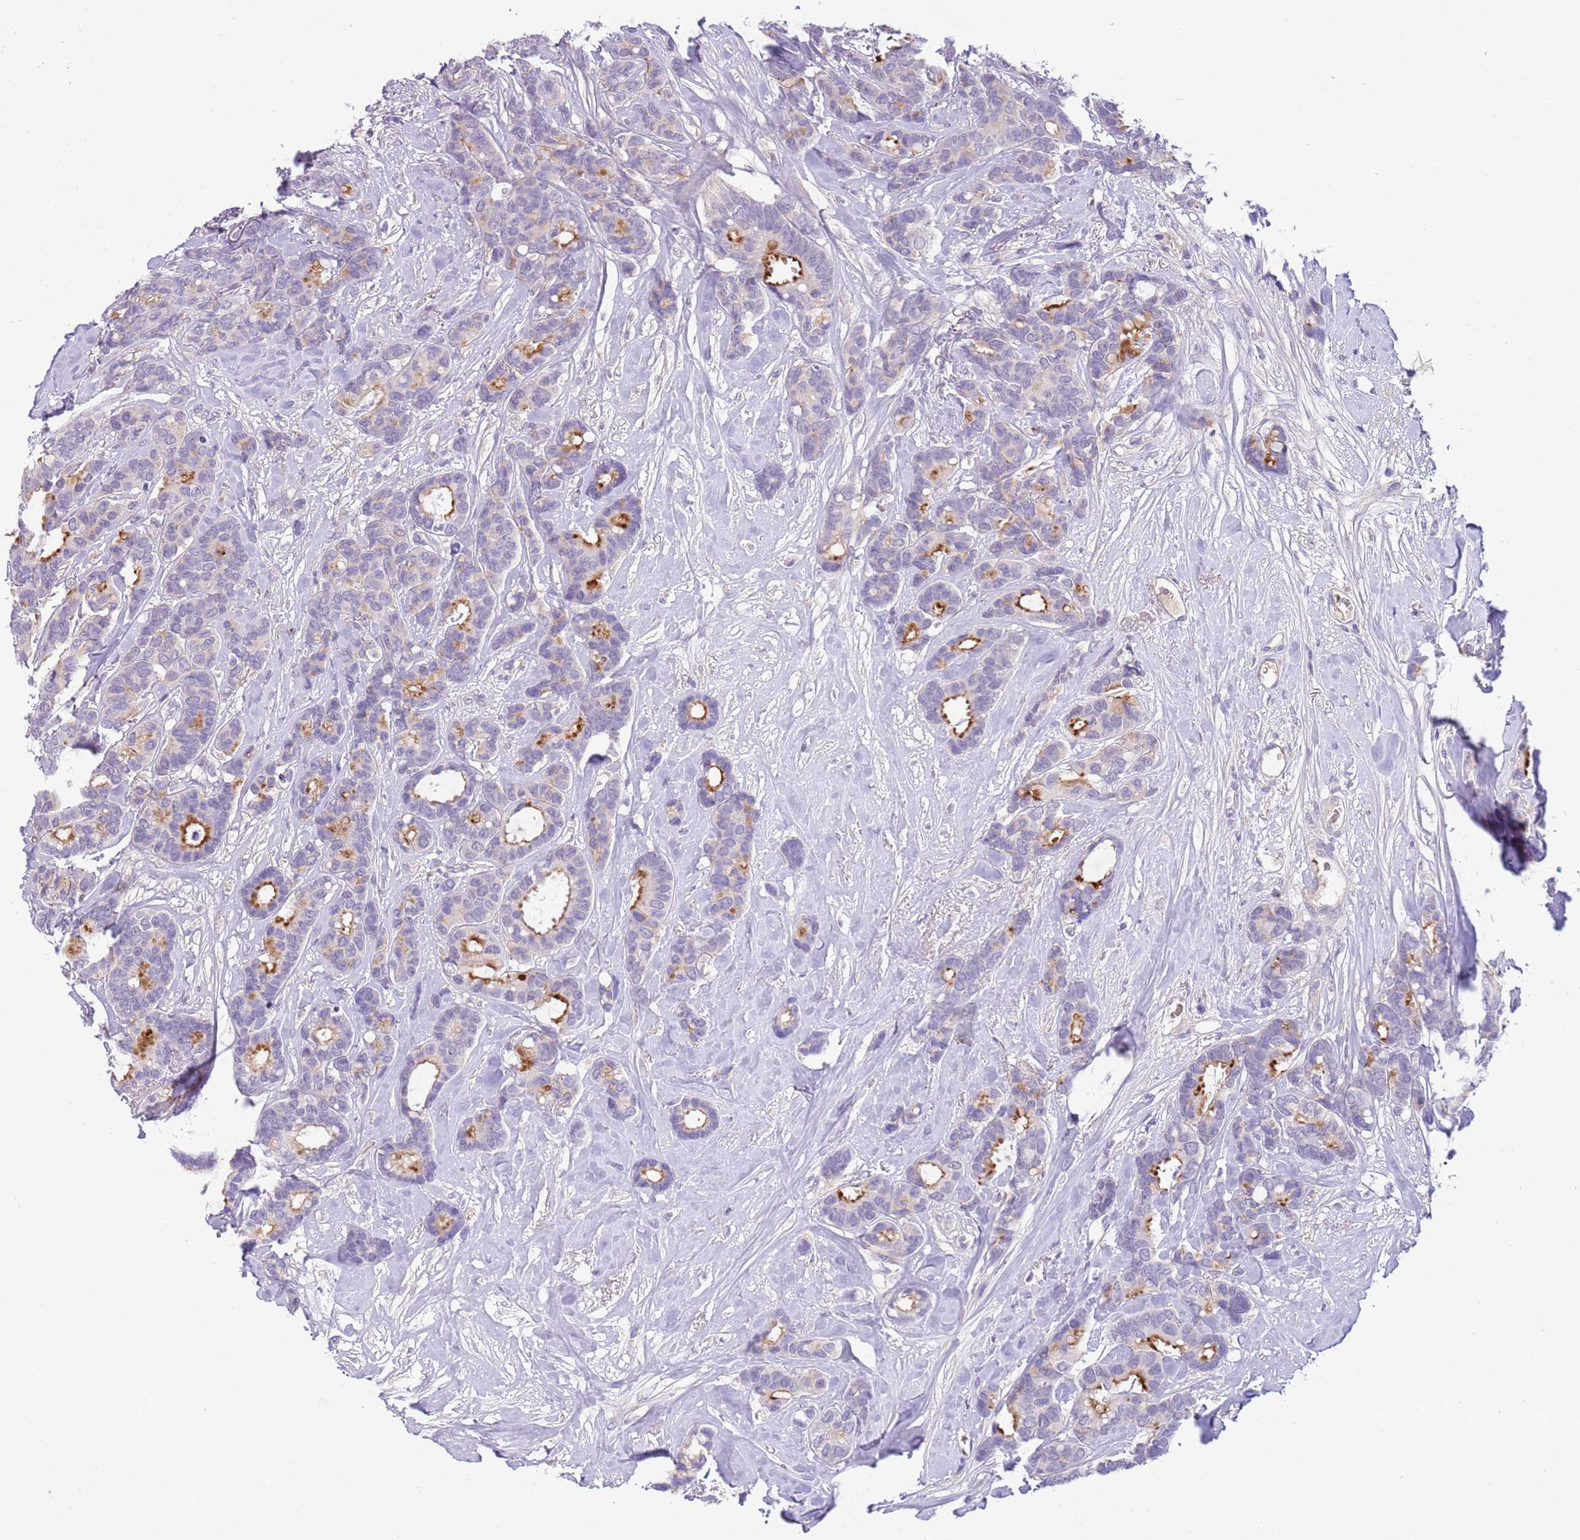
{"staining": {"intensity": "strong", "quantity": "<25%", "location": "cytoplasmic/membranous"}, "tissue": "breast cancer", "cell_type": "Tumor cells", "image_type": "cancer", "snomed": [{"axis": "morphology", "description": "Duct carcinoma"}, {"axis": "topography", "description": "Breast"}], "caption": "A brown stain shows strong cytoplasmic/membranous staining of a protein in human intraductal carcinoma (breast) tumor cells.", "gene": "CFAP73", "patient": {"sex": "female", "age": 87}}